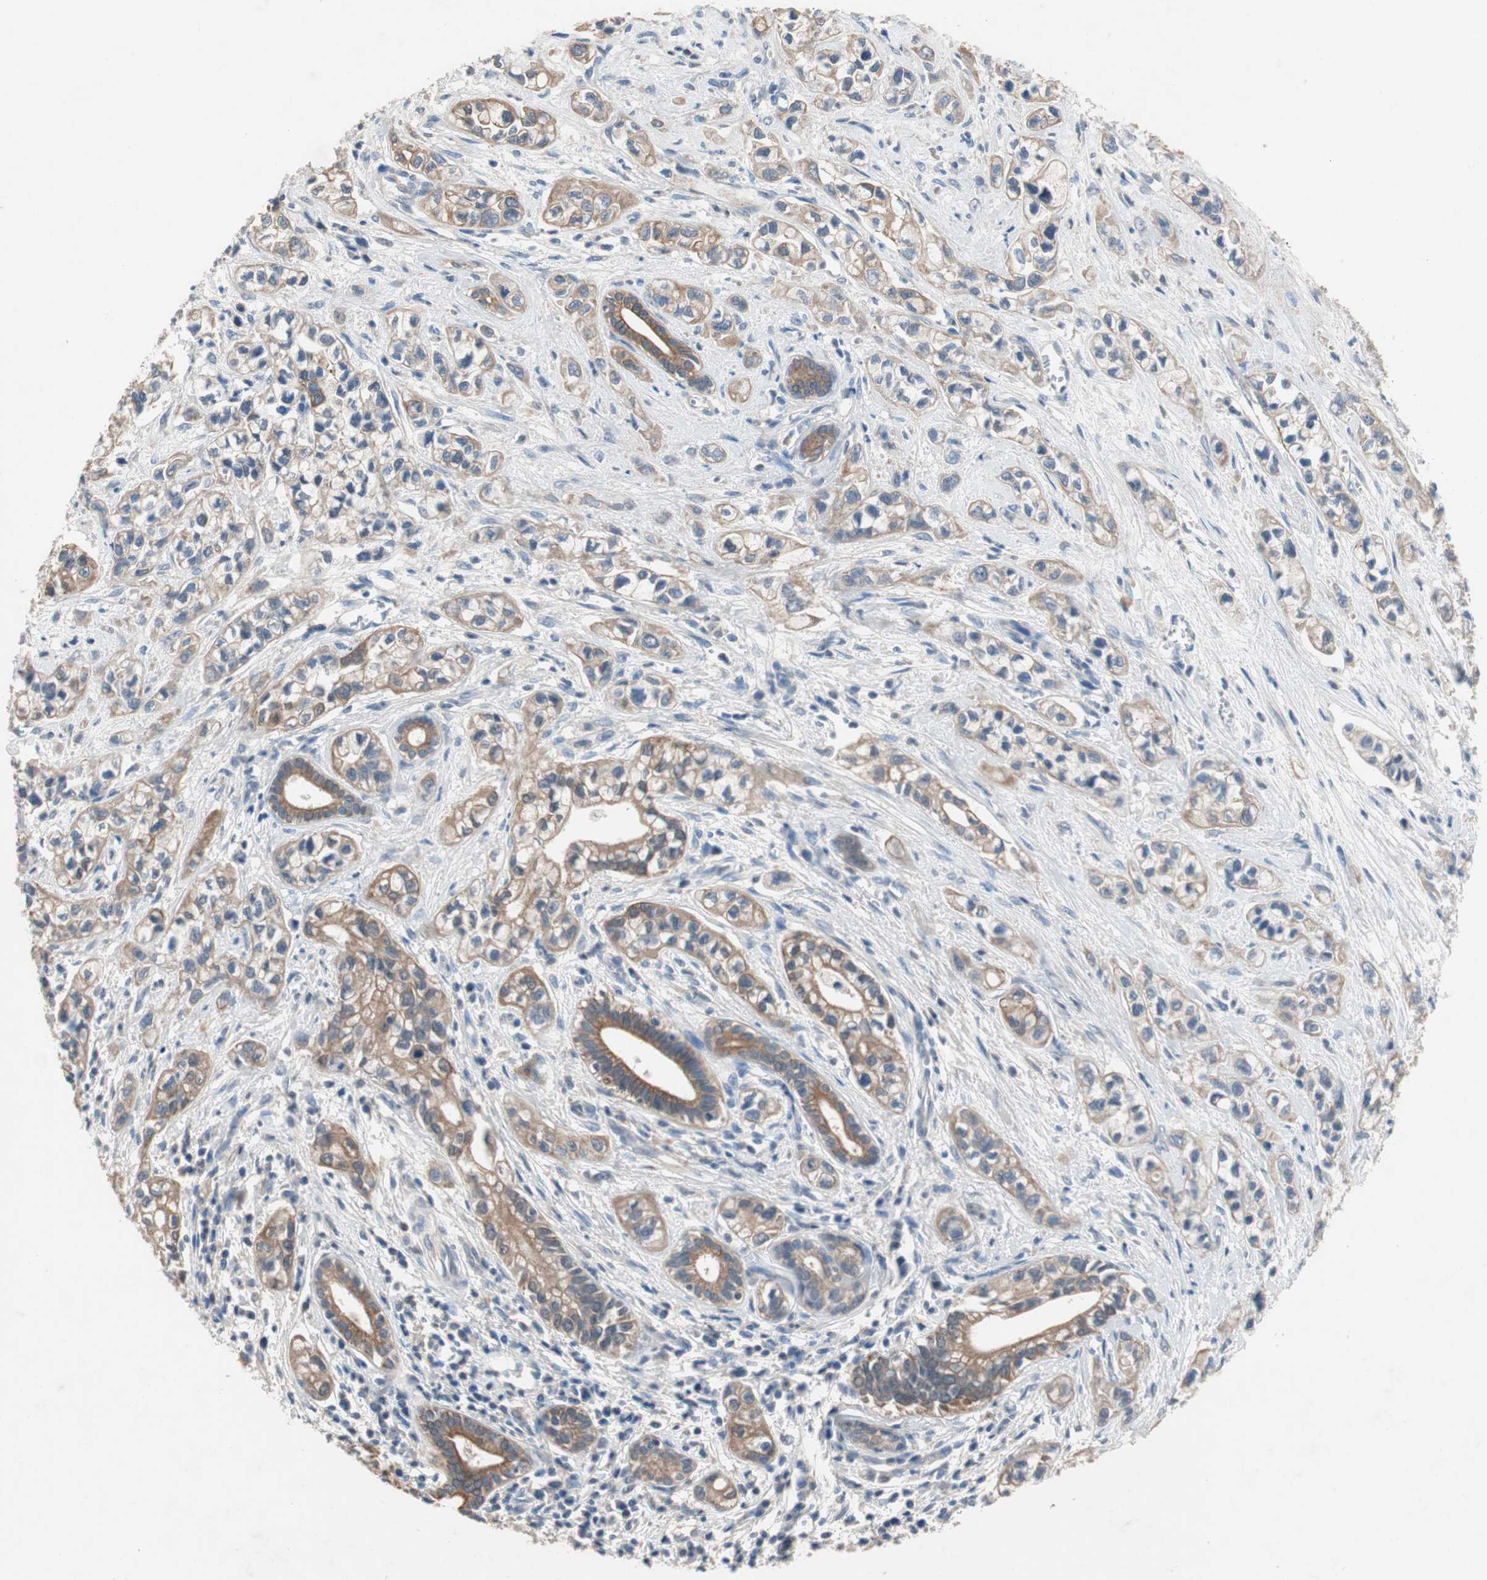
{"staining": {"intensity": "moderate", "quantity": ">75%", "location": "cytoplasmic/membranous"}, "tissue": "pancreatic cancer", "cell_type": "Tumor cells", "image_type": "cancer", "snomed": [{"axis": "morphology", "description": "Adenocarcinoma, NOS"}, {"axis": "topography", "description": "Pancreas"}], "caption": "Immunohistochemistry of pancreatic cancer exhibits medium levels of moderate cytoplasmic/membranous expression in about >75% of tumor cells.", "gene": "ADAP1", "patient": {"sex": "male", "age": 74}}